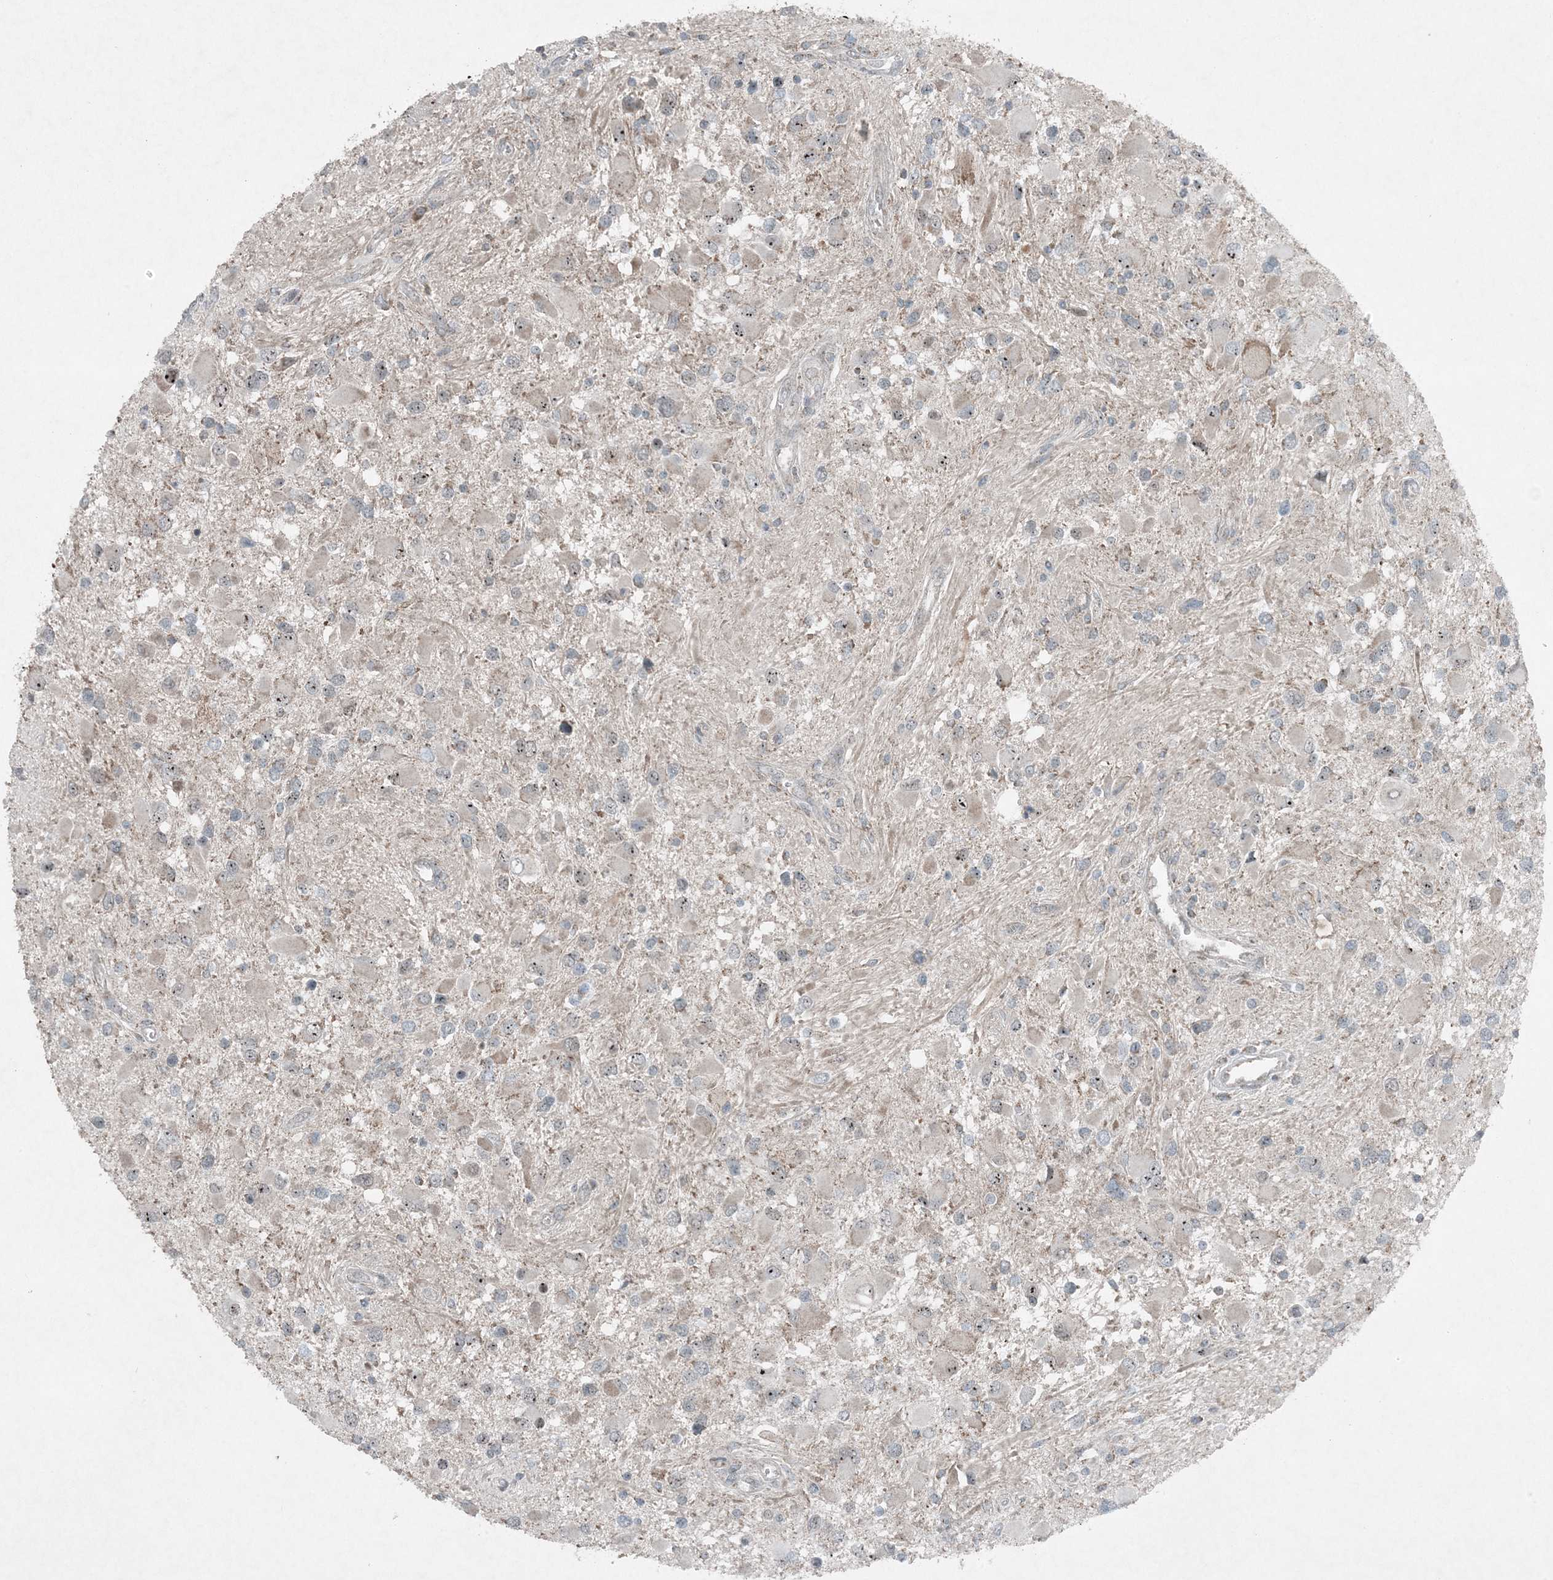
{"staining": {"intensity": "negative", "quantity": "none", "location": "none"}, "tissue": "glioma", "cell_type": "Tumor cells", "image_type": "cancer", "snomed": [{"axis": "morphology", "description": "Glioma, malignant, High grade"}, {"axis": "topography", "description": "Brain"}], "caption": "This micrograph is of malignant glioma (high-grade) stained with immunohistochemistry to label a protein in brown with the nuclei are counter-stained blue. There is no staining in tumor cells.", "gene": "MITD1", "patient": {"sex": "male", "age": 53}}